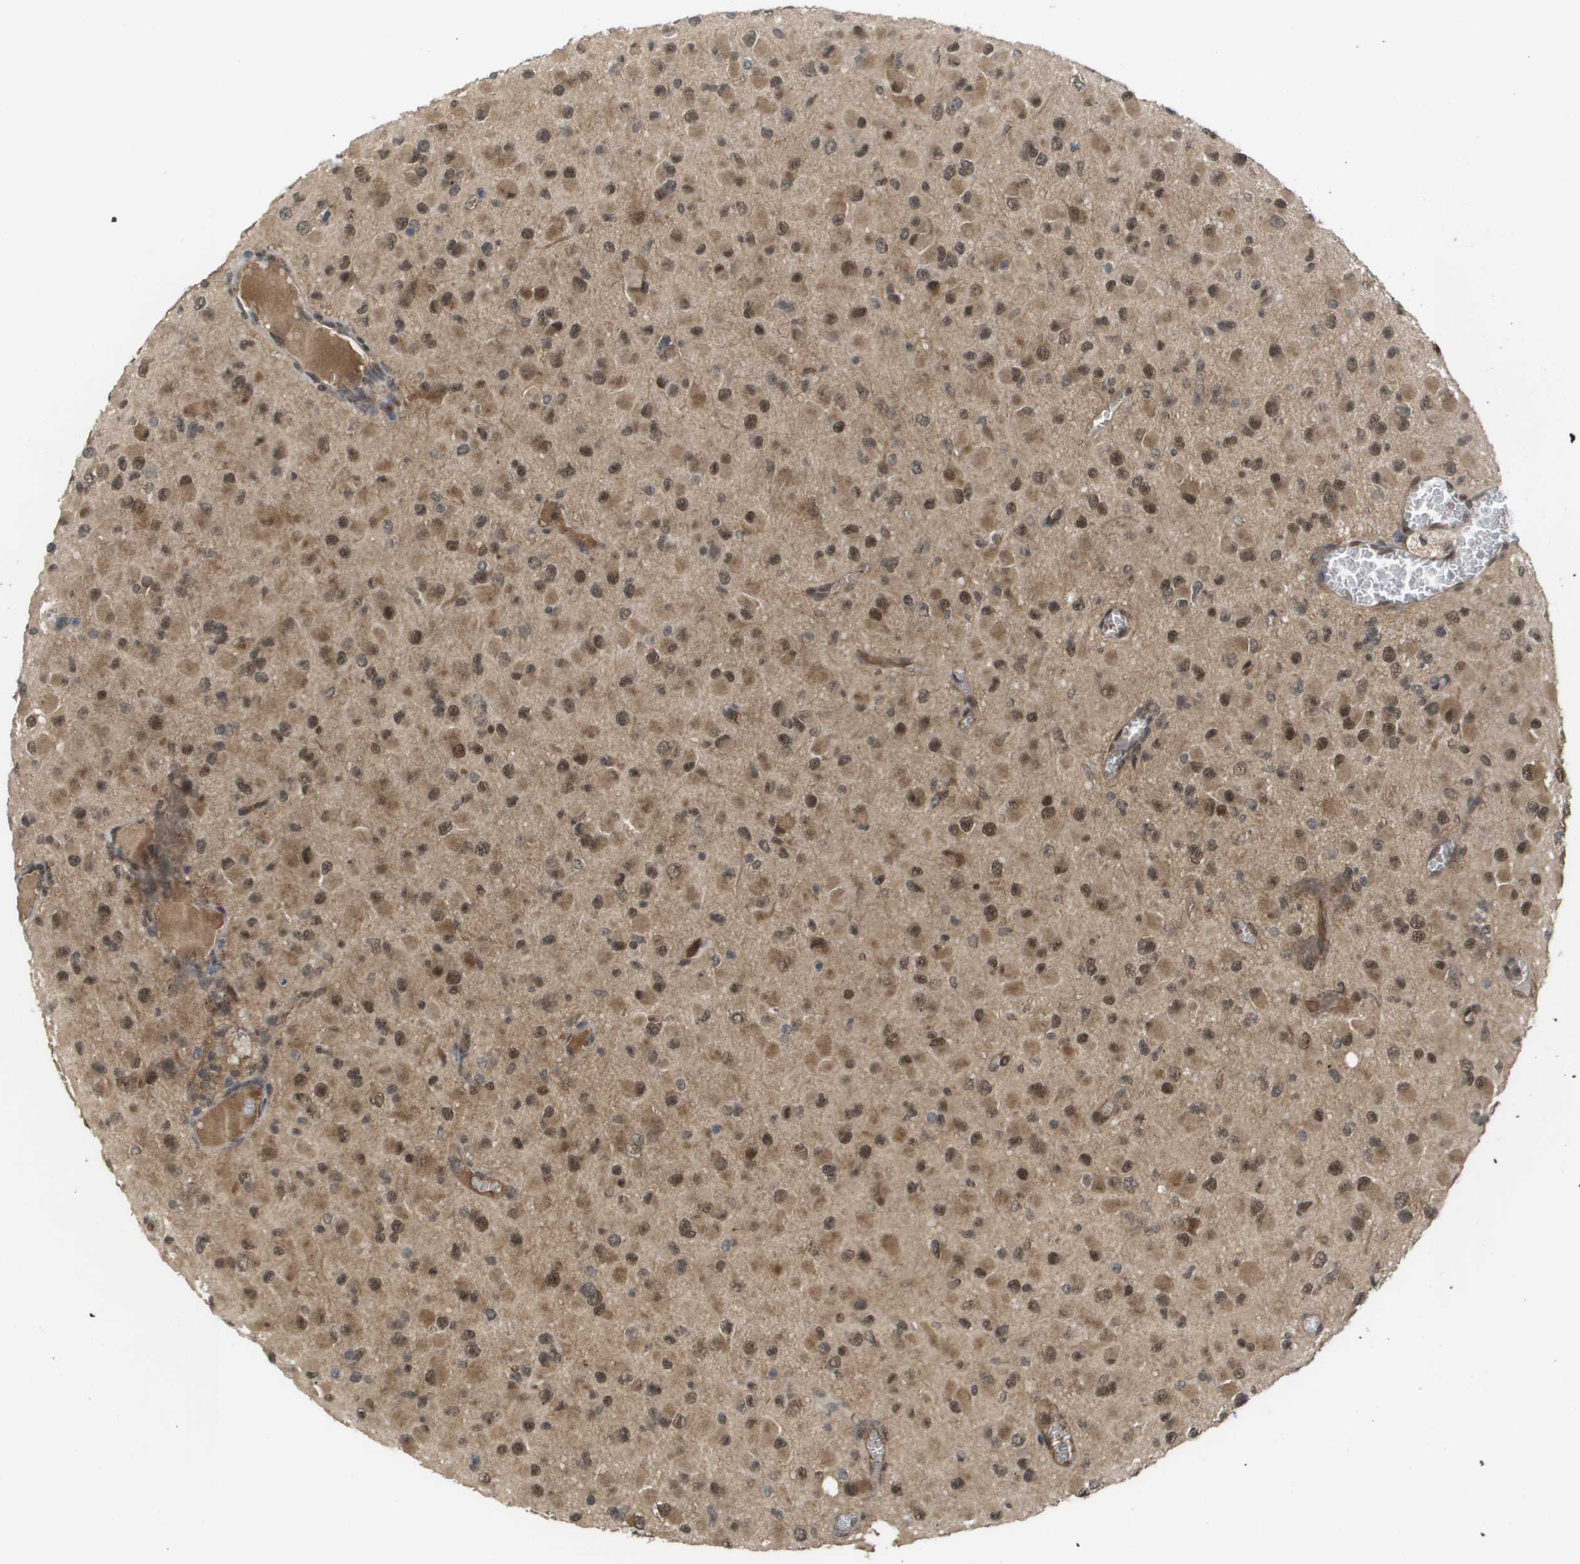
{"staining": {"intensity": "moderate", "quantity": ">75%", "location": "cytoplasmic/membranous,nuclear"}, "tissue": "glioma", "cell_type": "Tumor cells", "image_type": "cancer", "snomed": [{"axis": "morphology", "description": "Glioma, malignant, Low grade"}, {"axis": "topography", "description": "Brain"}], "caption": "Human malignant glioma (low-grade) stained with a protein marker exhibits moderate staining in tumor cells.", "gene": "AMBRA1", "patient": {"sex": "male", "age": 42}}